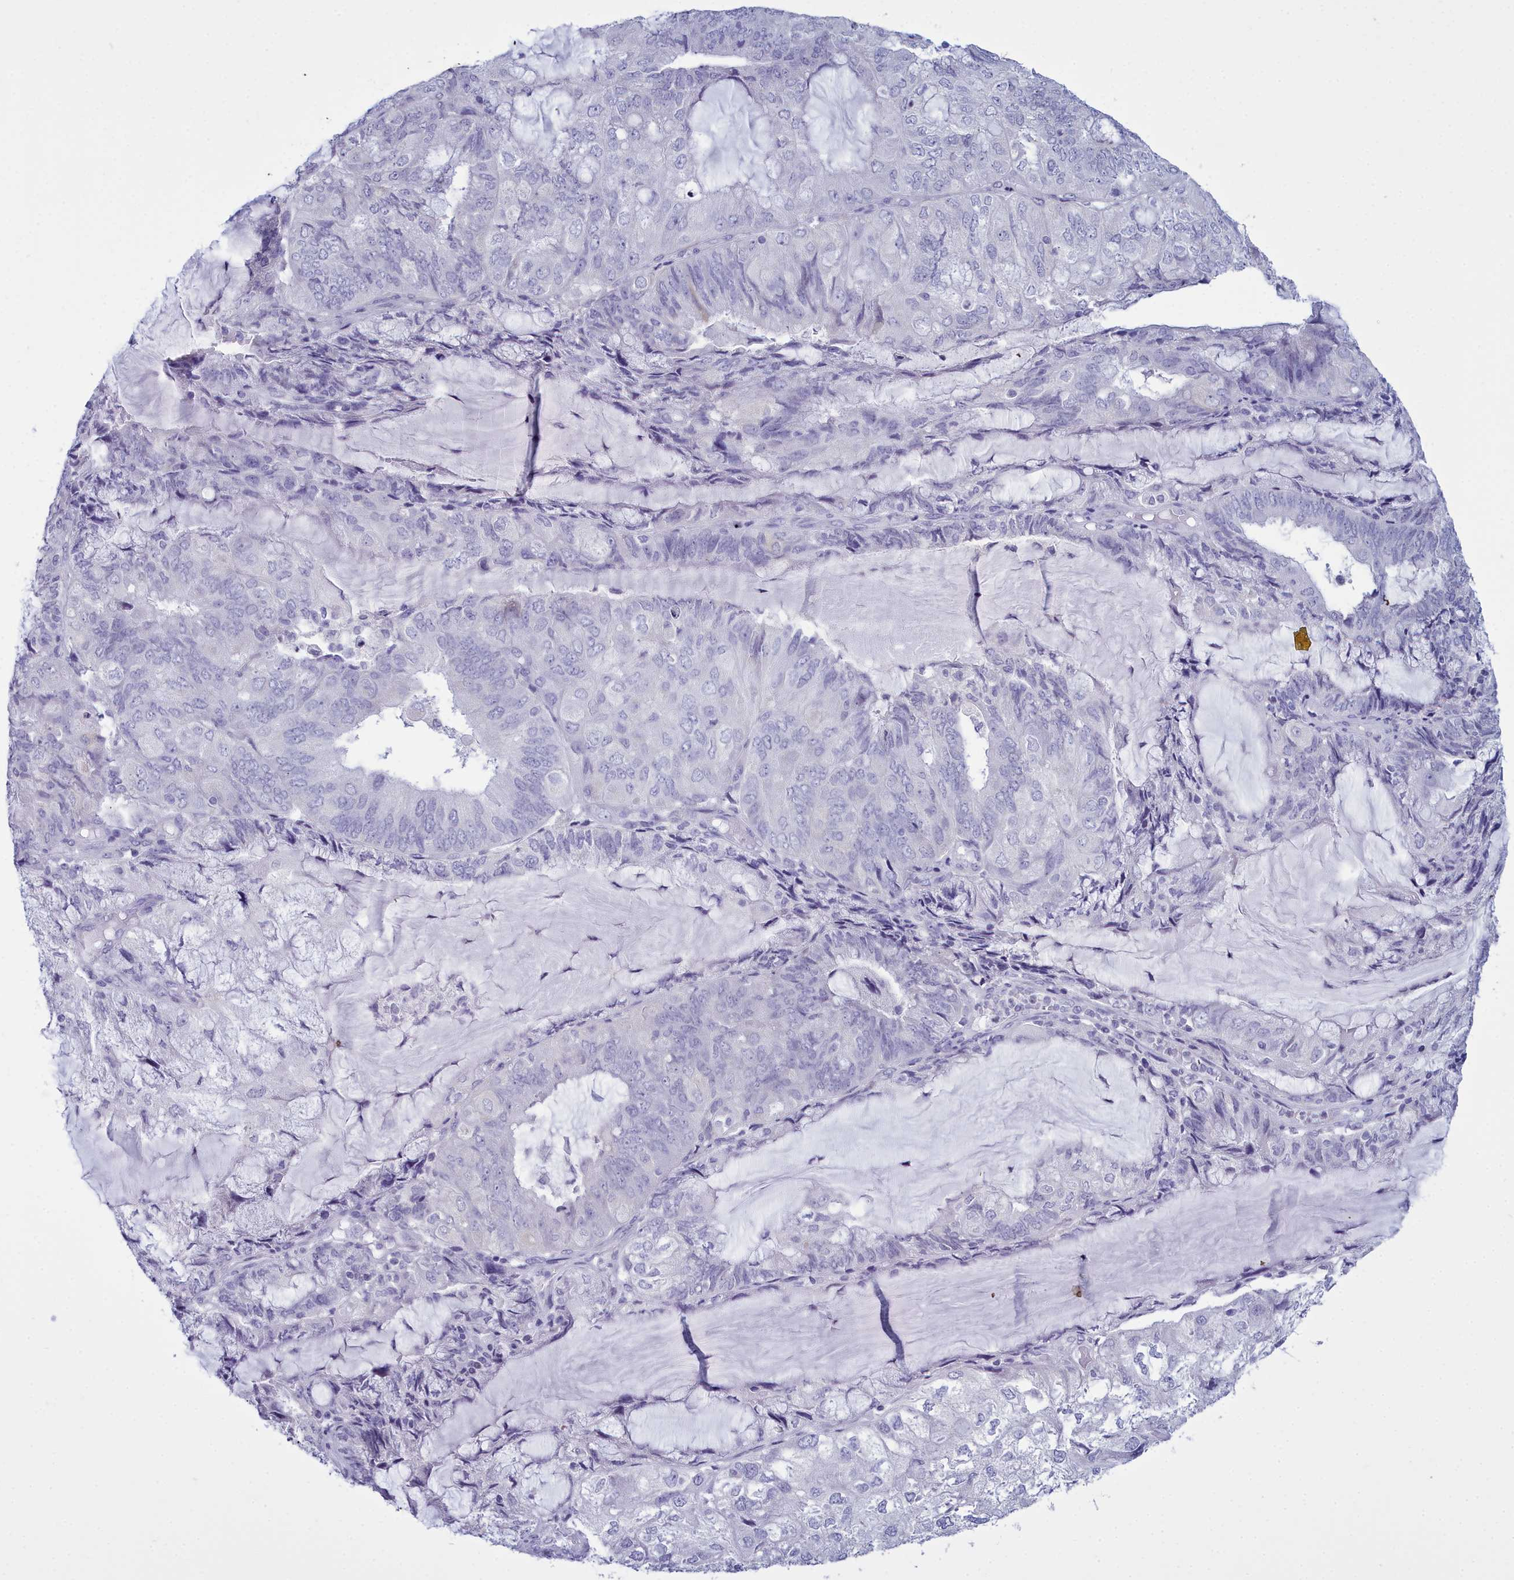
{"staining": {"intensity": "negative", "quantity": "none", "location": "none"}, "tissue": "endometrial cancer", "cell_type": "Tumor cells", "image_type": "cancer", "snomed": [{"axis": "morphology", "description": "Adenocarcinoma, NOS"}, {"axis": "topography", "description": "Endometrium"}], "caption": "There is no significant staining in tumor cells of endometrial cancer.", "gene": "MAP6", "patient": {"sex": "female", "age": 81}}